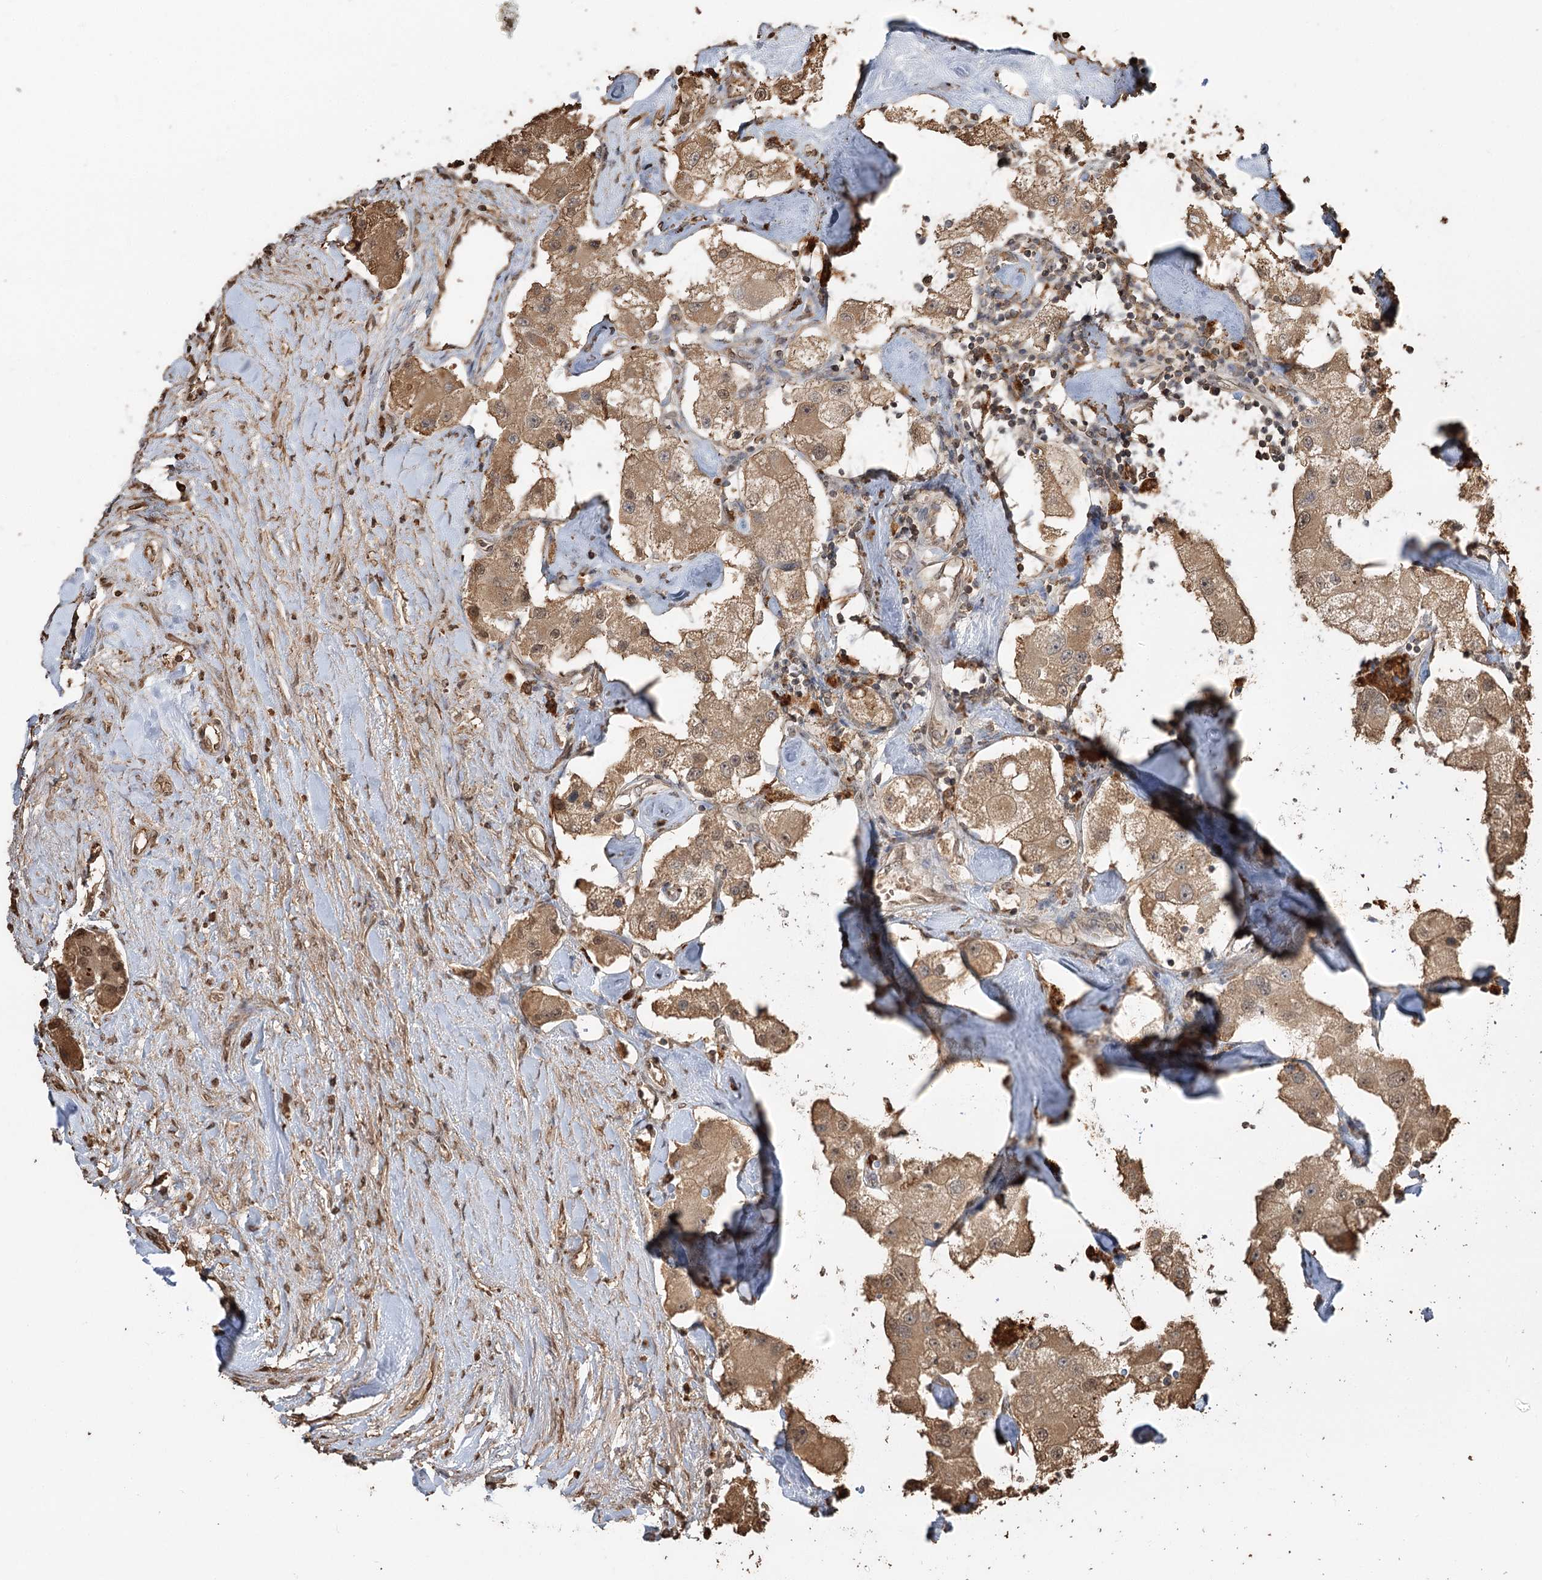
{"staining": {"intensity": "moderate", "quantity": "25%-75%", "location": "cytoplasmic/membranous"}, "tissue": "carcinoid", "cell_type": "Tumor cells", "image_type": "cancer", "snomed": [{"axis": "morphology", "description": "Carcinoid, malignant, NOS"}, {"axis": "topography", "description": "Pancreas"}], "caption": "A high-resolution image shows immunohistochemistry staining of carcinoid, which displays moderate cytoplasmic/membranous expression in approximately 25%-75% of tumor cells. (Brightfield microscopy of DAB IHC at high magnification).", "gene": "PLCH1", "patient": {"sex": "male", "age": 41}}